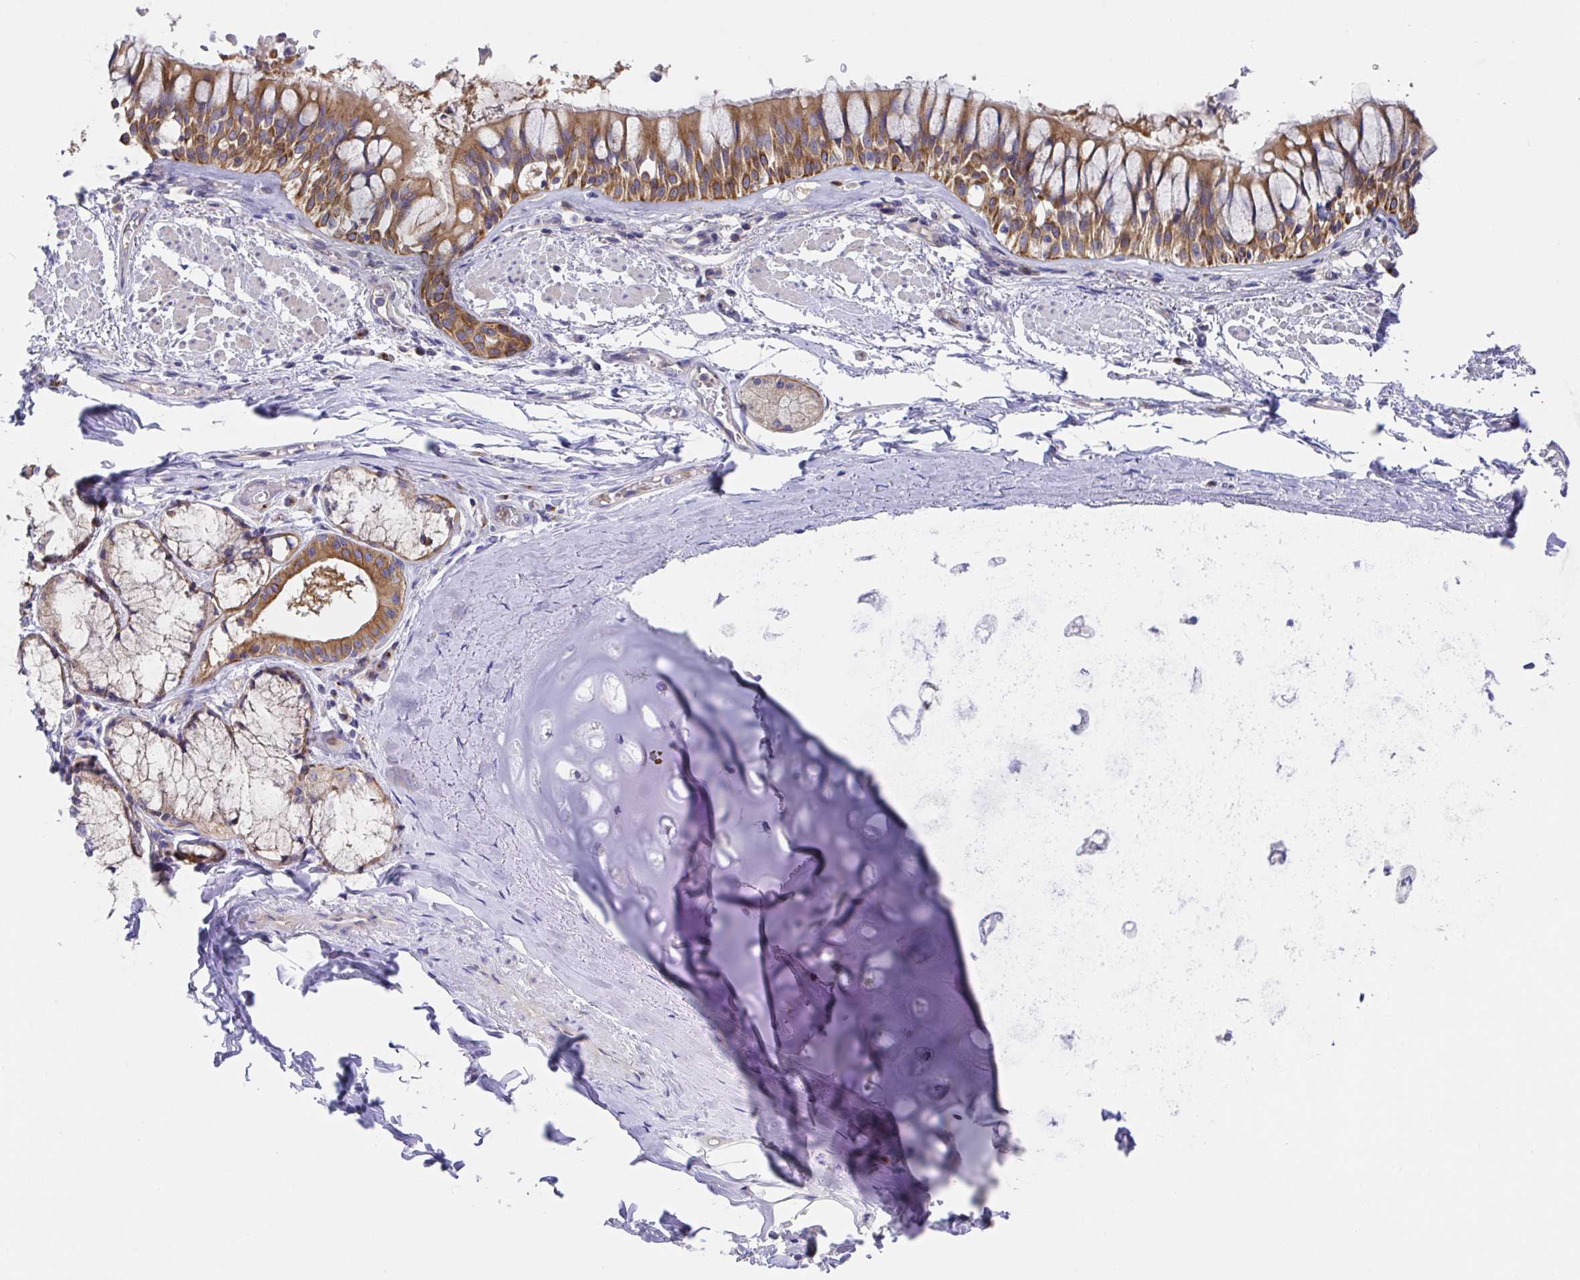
{"staining": {"intensity": "negative", "quantity": "none", "location": "none"}, "tissue": "adipose tissue", "cell_type": "Adipocytes", "image_type": "normal", "snomed": [{"axis": "morphology", "description": "Normal tissue, NOS"}, {"axis": "topography", "description": "Cartilage tissue"}, {"axis": "topography", "description": "Bronchus"}], "caption": "This photomicrograph is of unremarkable adipose tissue stained with IHC to label a protein in brown with the nuclei are counter-stained blue. There is no staining in adipocytes.", "gene": "GOLGA1", "patient": {"sex": "male", "age": 64}}